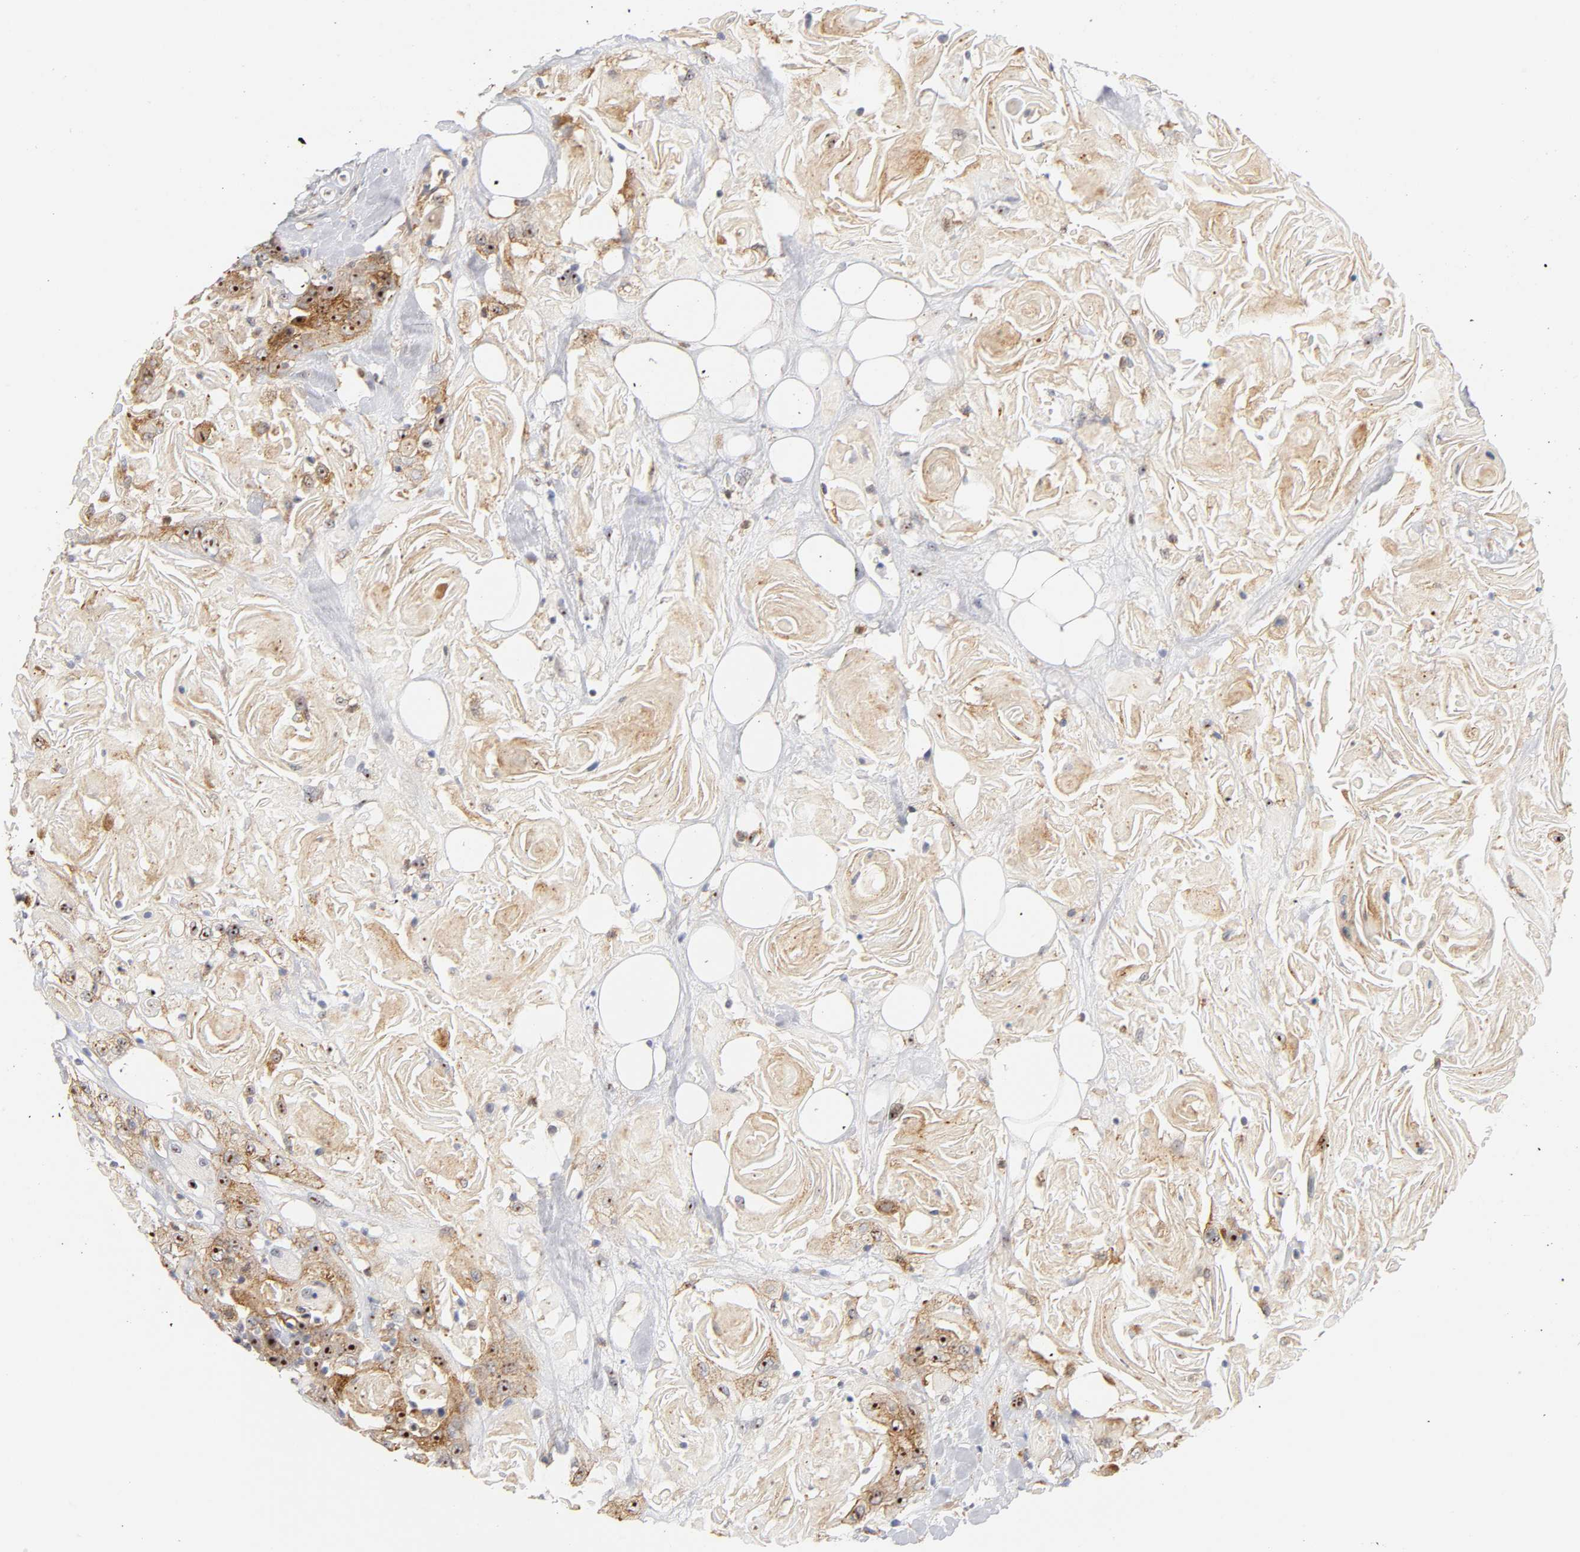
{"staining": {"intensity": "strong", "quantity": ">75%", "location": "cytoplasmic/membranous,nuclear"}, "tissue": "head and neck cancer", "cell_type": "Tumor cells", "image_type": "cancer", "snomed": [{"axis": "morphology", "description": "Squamous cell carcinoma, NOS"}, {"axis": "topography", "description": "Head-Neck"}], "caption": "Immunohistochemistry photomicrograph of neoplastic tissue: human head and neck squamous cell carcinoma stained using IHC reveals high levels of strong protein expression localized specifically in the cytoplasmic/membranous and nuclear of tumor cells, appearing as a cytoplasmic/membranous and nuclear brown color.", "gene": "PLD1", "patient": {"sex": "female", "age": 84}}